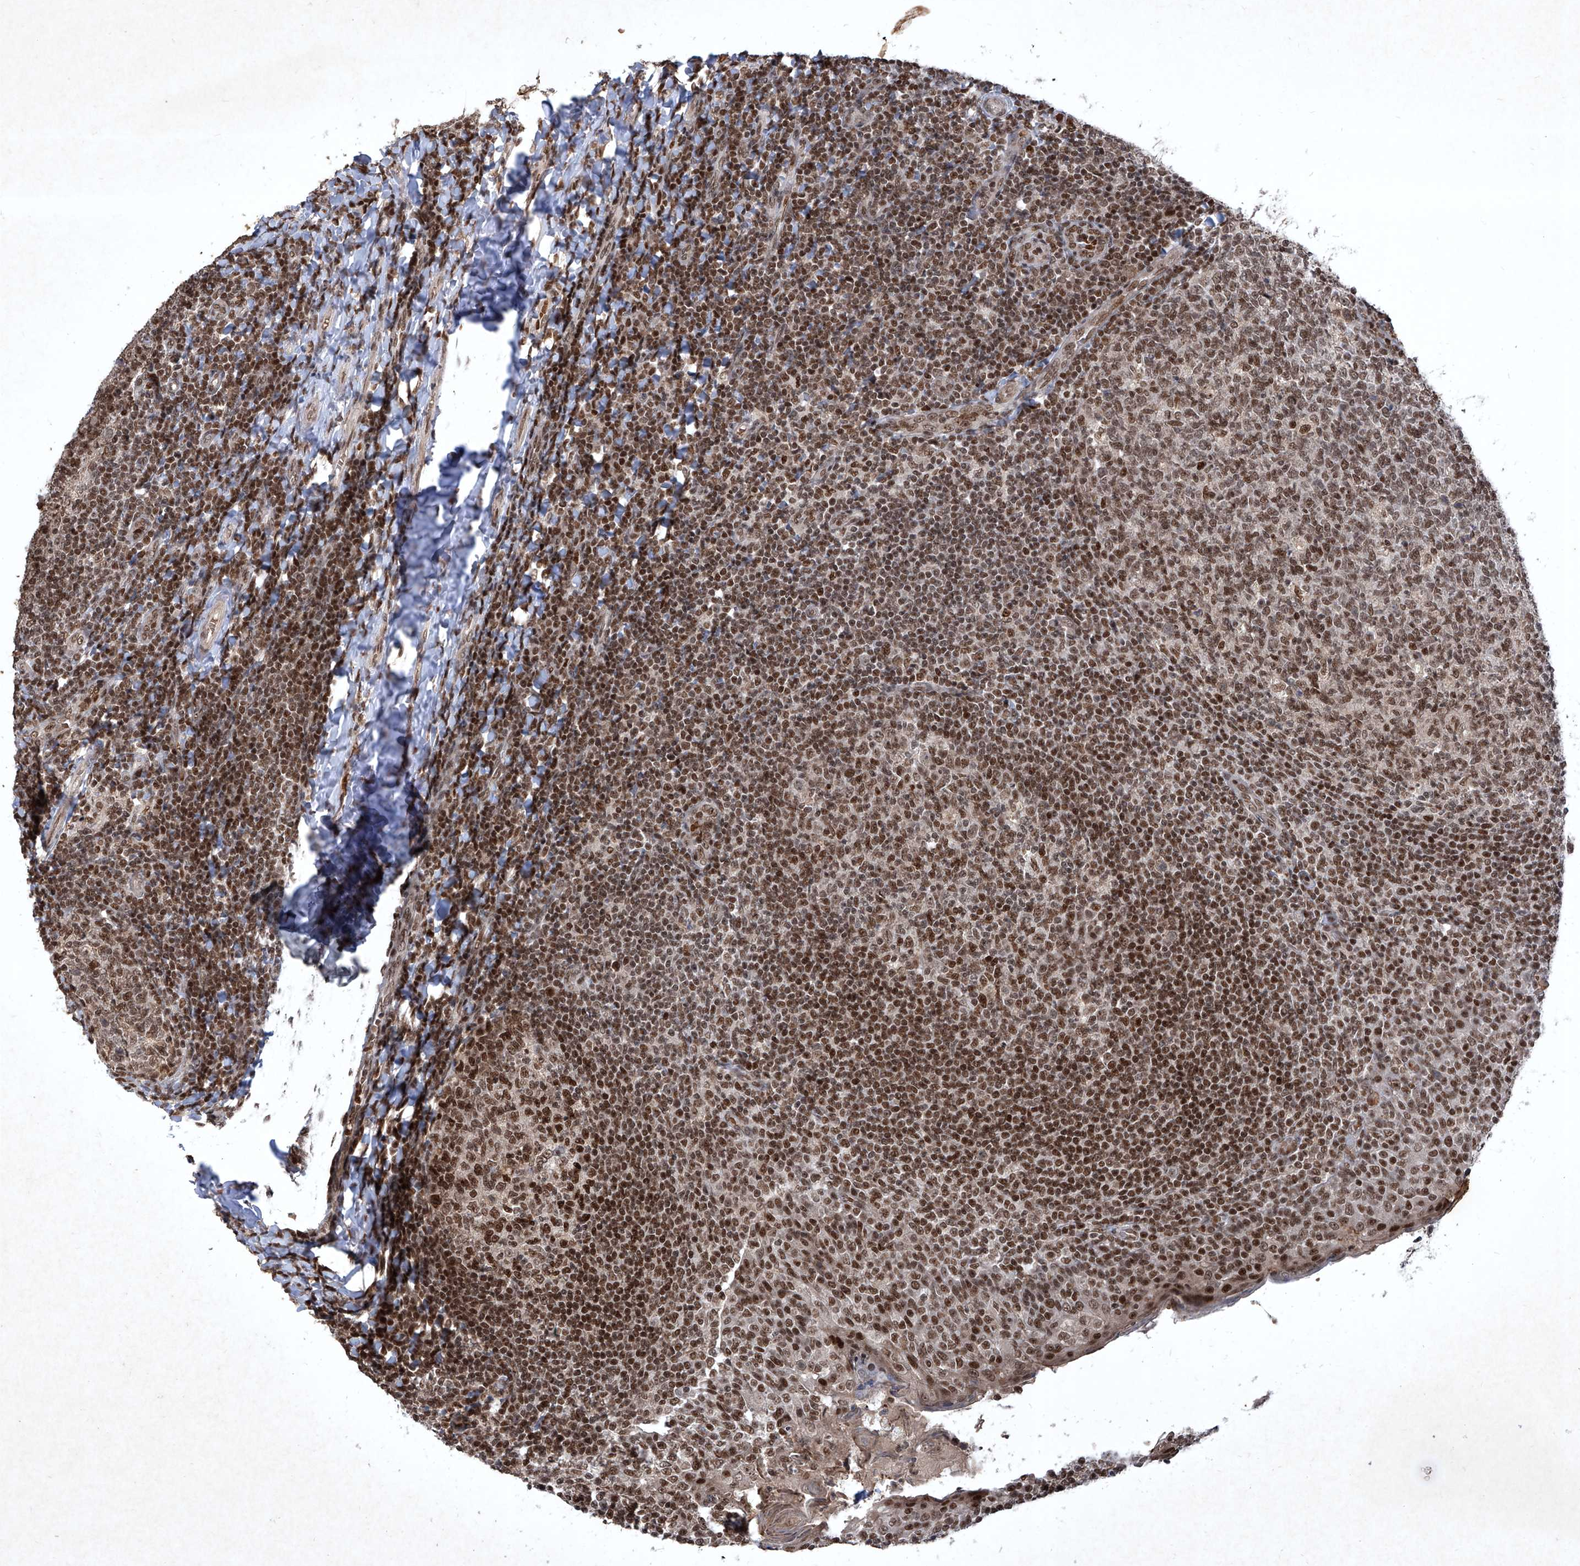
{"staining": {"intensity": "moderate", "quantity": ">75%", "location": "nuclear"}, "tissue": "tonsil", "cell_type": "Germinal center cells", "image_type": "normal", "snomed": [{"axis": "morphology", "description": "Normal tissue, NOS"}, {"axis": "topography", "description": "Tonsil"}], "caption": "Immunohistochemistry micrograph of benign human tonsil stained for a protein (brown), which exhibits medium levels of moderate nuclear staining in about >75% of germinal center cells.", "gene": "IRF2", "patient": {"sex": "female", "age": 19}}